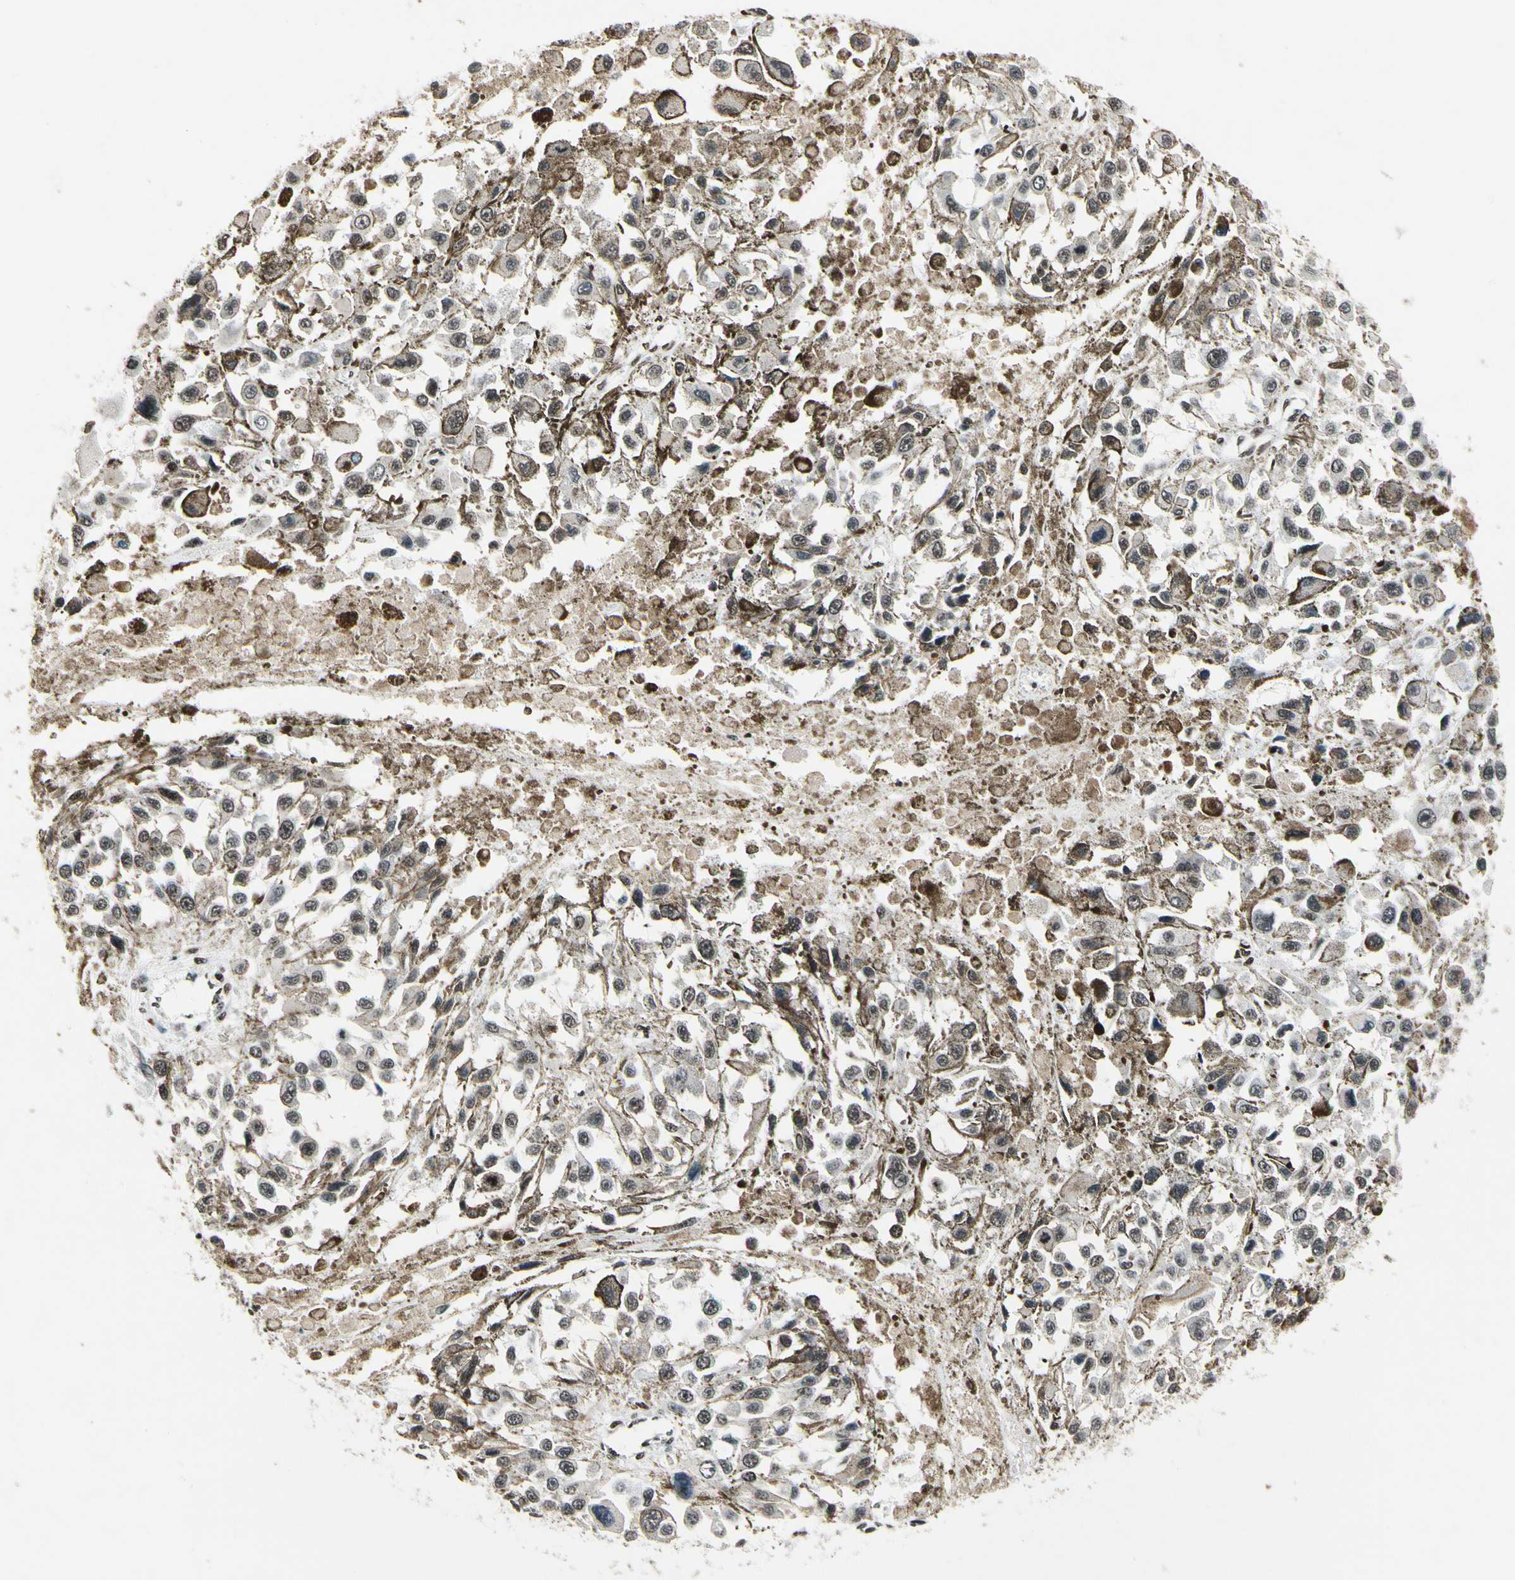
{"staining": {"intensity": "weak", "quantity": "25%-75%", "location": "cytoplasmic/membranous,nuclear"}, "tissue": "melanoma", "cell_type": "Tumor cells", "image_type": "cancer", "snomed": [{"axis": "morphology", "description": "Malignant melanoma, Metastatic site"}, {"axis": "topography", "description": "Lymph node"}], "caption": "IHC of melanoma exhibits low levels of weak cytoplasmic/membranous and nuclear expression in approximately 25%-75% of tumor cells. (DAB IHC with brightfield microscopy, high magnification).", "gene": "RECQL", "patient": {"sex": "male", "age": 59}}